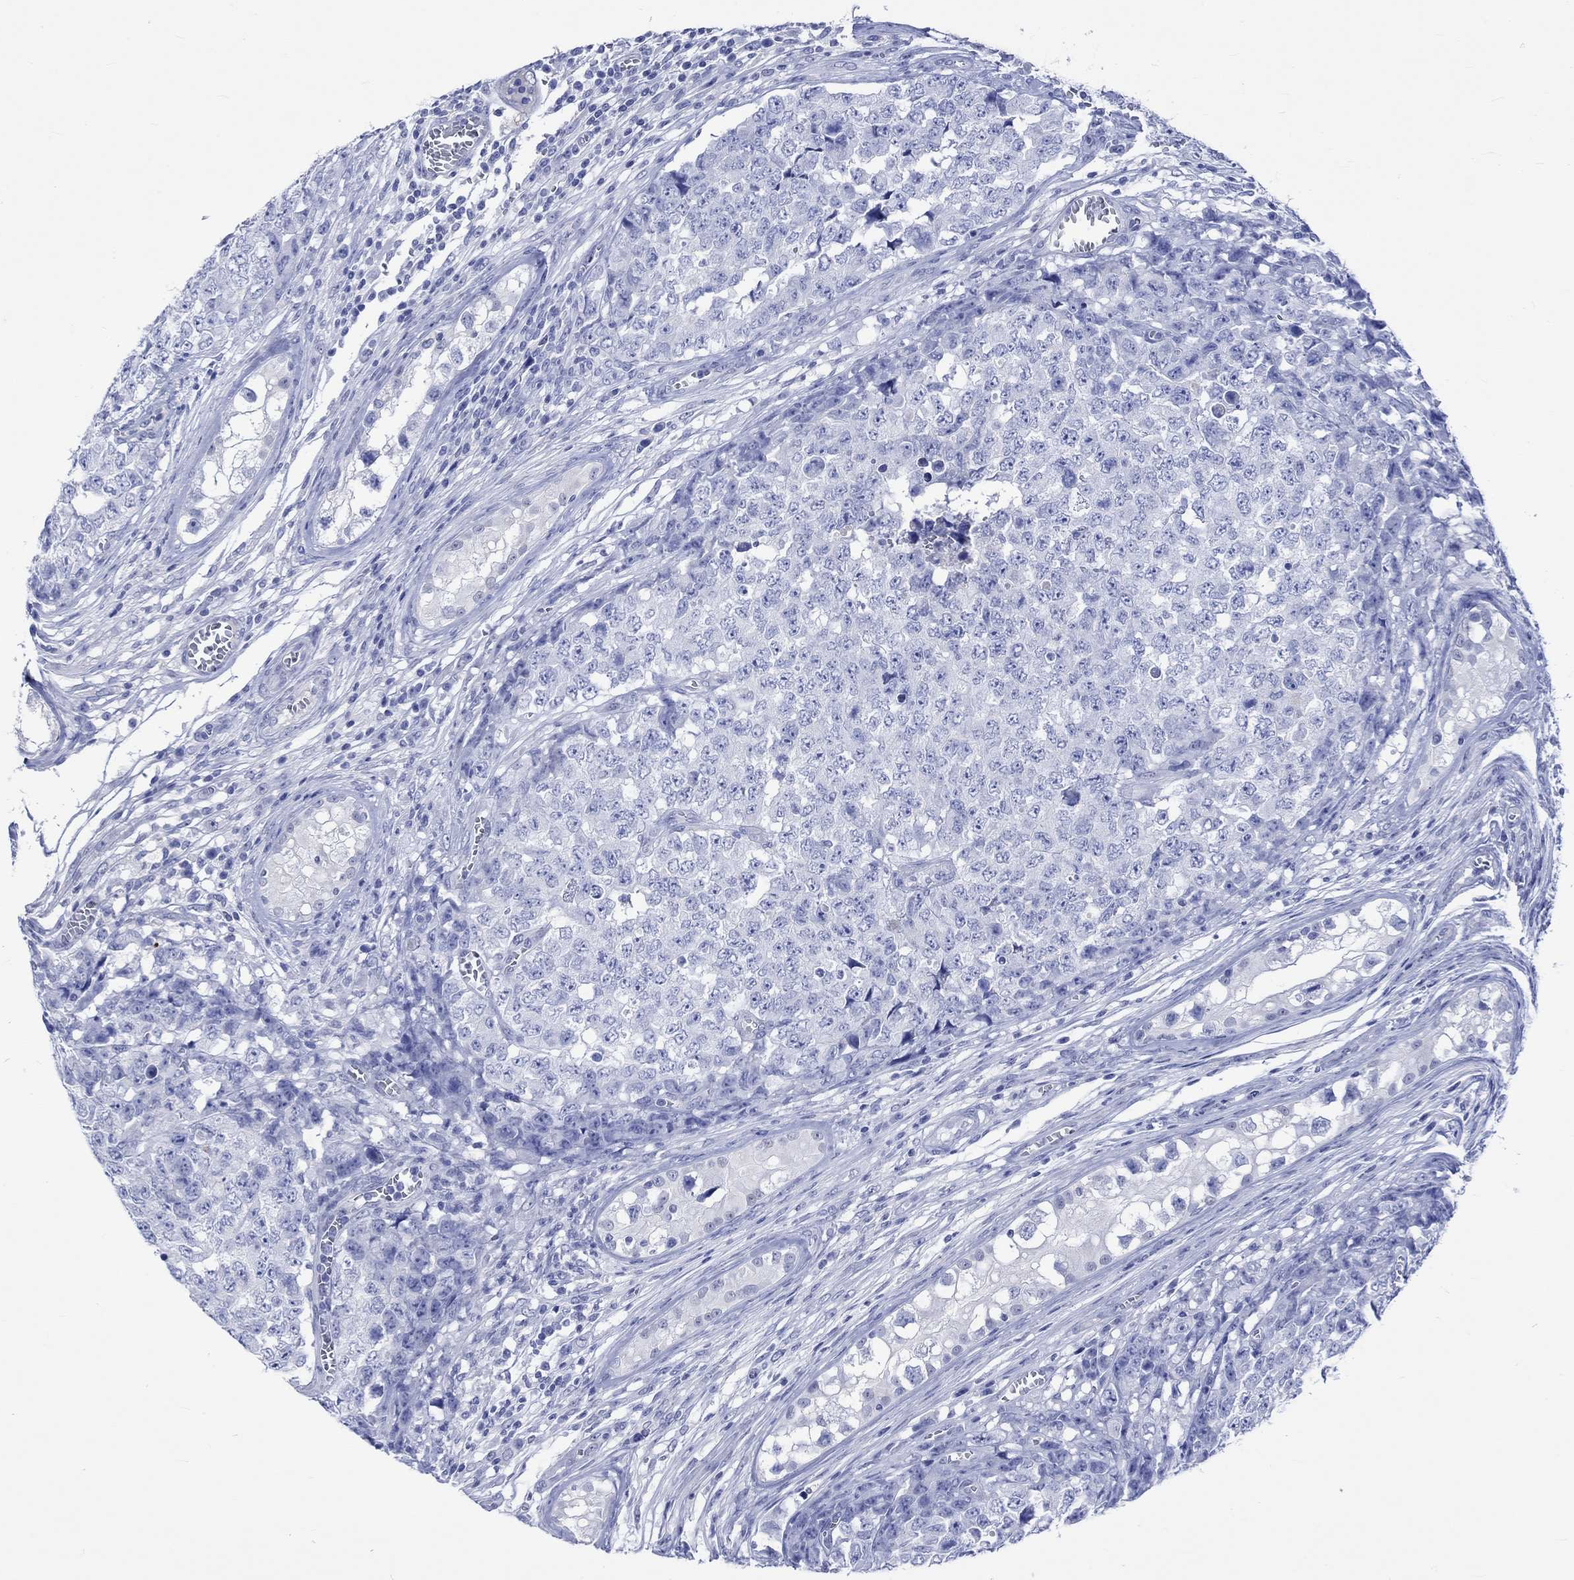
{"staining": {"intensity": "negative", "quantity": "none", "location": "none"}, "tissue": "testis cancer", "cell_type": "Tumor cells", "image_type": "cancer", "snomed": [{"axis": "morphology", "description": "Carcinoma, Embryonal, NOS"}, {"axis": "topography", "description": "Testis"}], "caption": "A high-resolution photomicrograph shows immunohistochemistry (IHC) staining of testis cancer (embryonal carcinoma), which demonstrates no significant staining in tumor cells.", "gene": "KLHL33", "patient": {"sex": "male", "age": 23}}